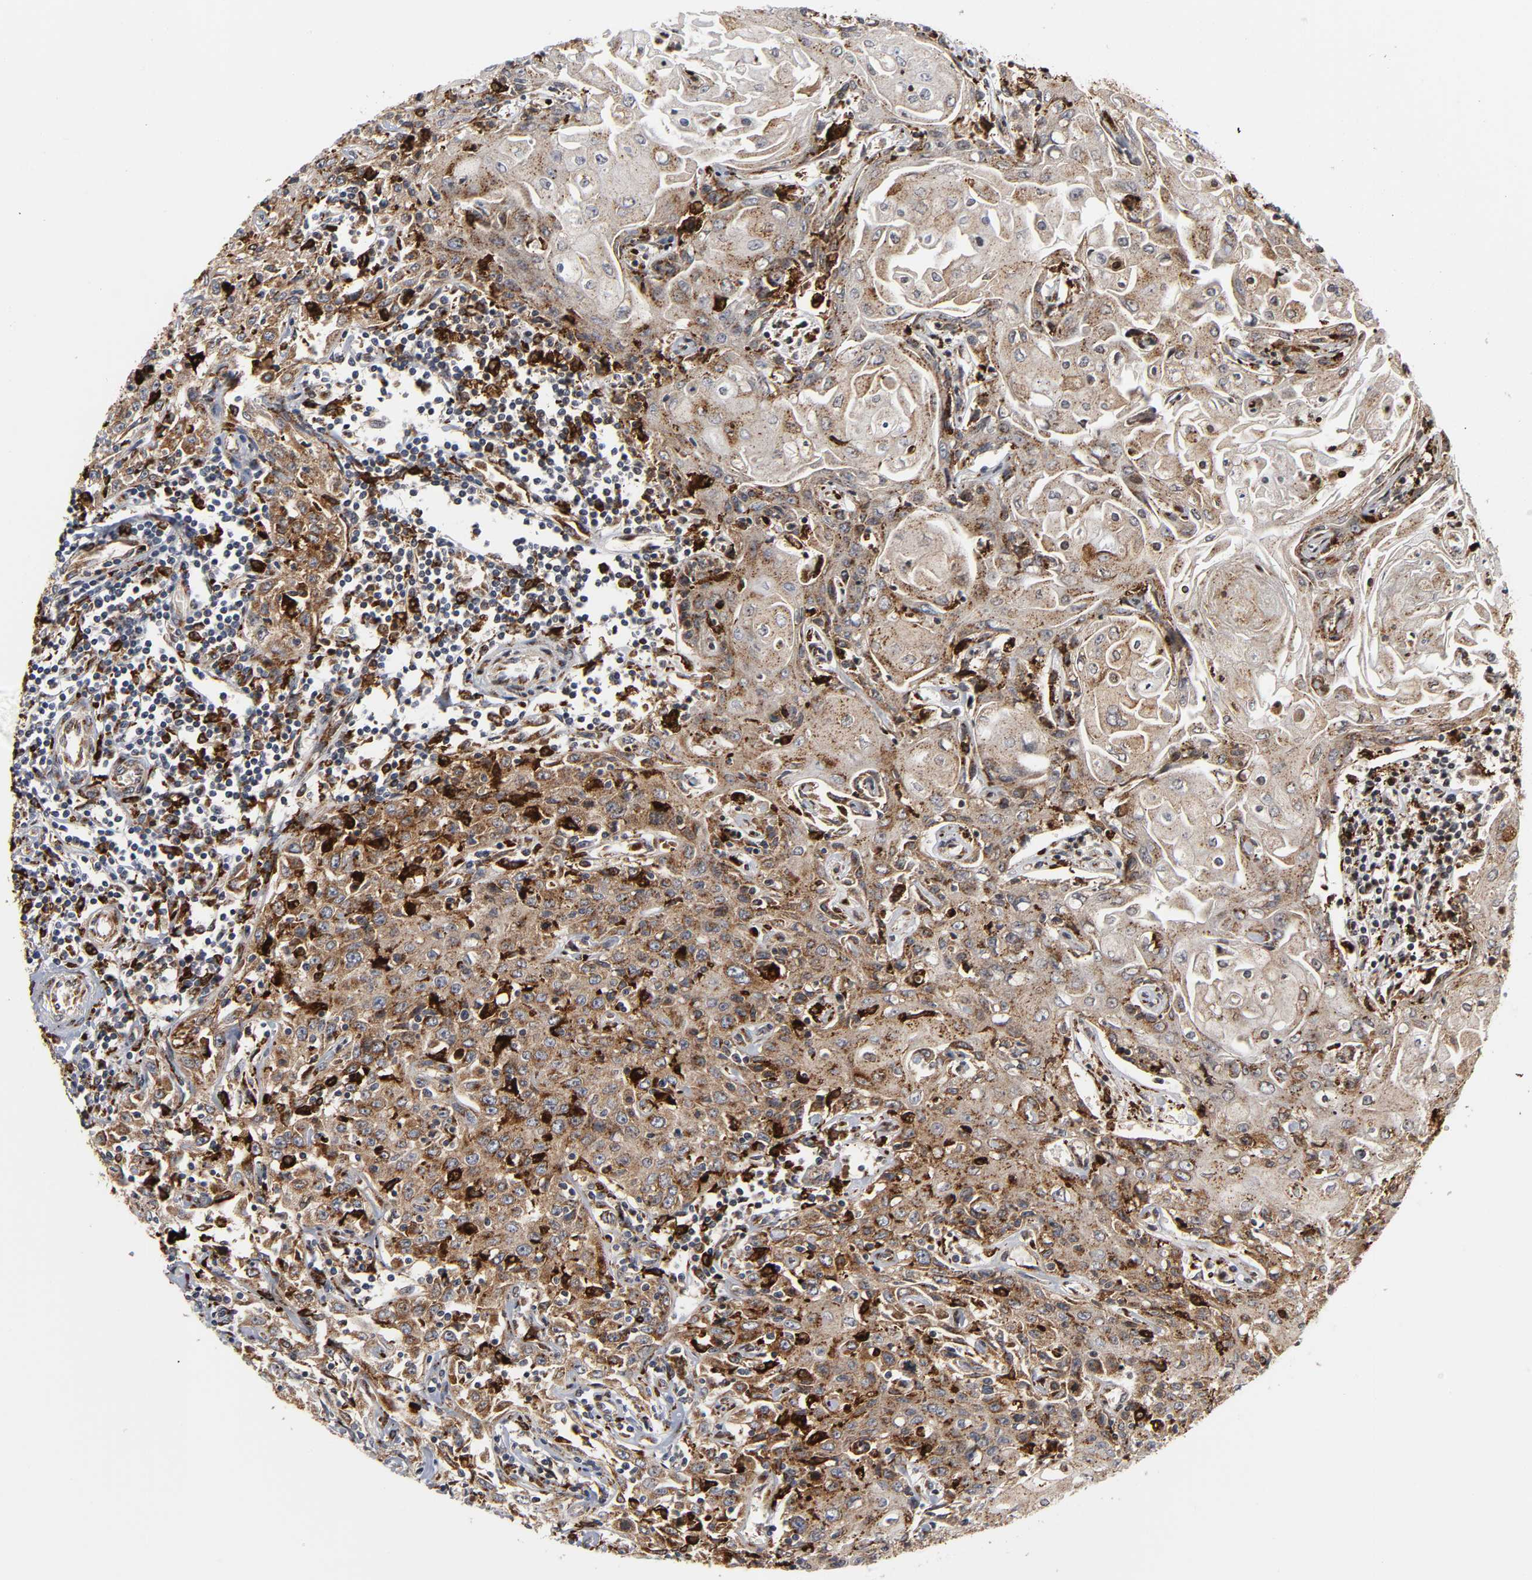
{"staining": {"intensity": "strong", "quantity": ">75%", "location": "cytoplasmic/membranous"}, "tissue": "head and neck cancer", "cell_type": "Tumor cells", "image_type": "cancer", "snomed": [{"axis": "morphology", "description": "Squamous cell carcinoma, NOS"}, {"axis": "topography", "description": "Oral tissue"}, {"axis": "topography", "description": "Head-Neck"}], "caption": "Immunohistochemistry (IHC) image of neoplastic tissue: head and neck squamous cell carcinoma stained using IHC reveals high levels of strong protein expression localized specifically in the cytoplasmic/membranous of tumor cells, appearing as a cytoplasmic/membranous brown color.", "gene": "PSAP", "patient": {"sex": "female", "age": 76}}